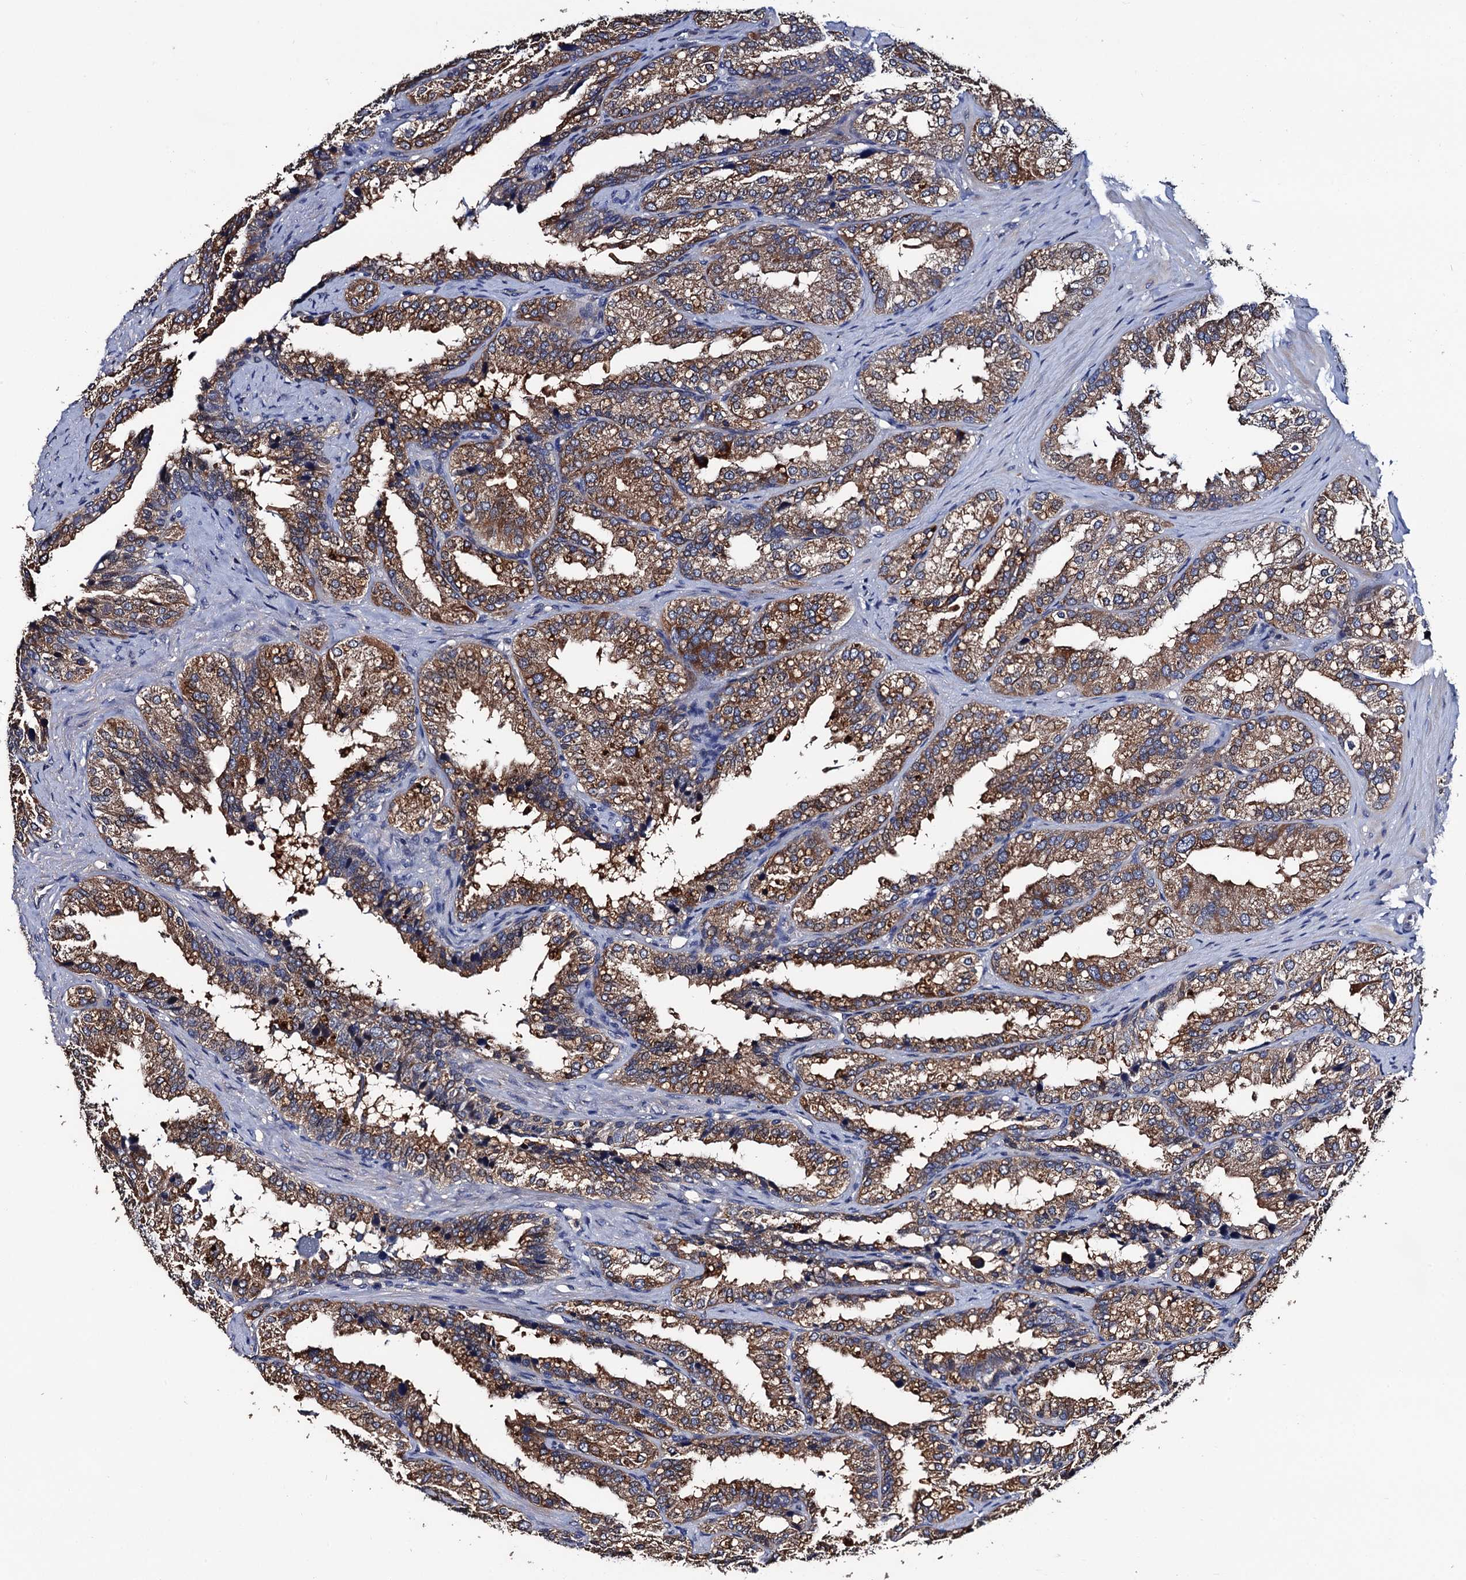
{"staining": {"intensity": "moderate", "quantity": ">75%", "location": "cytoplasmic/membranous"}, "tissue": "seminal vesicle", "cell_type": "Glandular cells", "image_type": "normal", "snomed": [{"axis": "morphology", "description": "Normal tissue, NOS"}, {"axis": "topography", "description": "Prostate"}, {"axis": "topography", "description": "Seminal veicle"}], "caption": "Approximately >75% of glandular cells in benign seminal vesicle display moderate cytoplasmic/membranous protein staining as visualized by brown immunohistochemical staining.", "gene": "RGS11", "patient": {"sex": "male", "age": 51}}